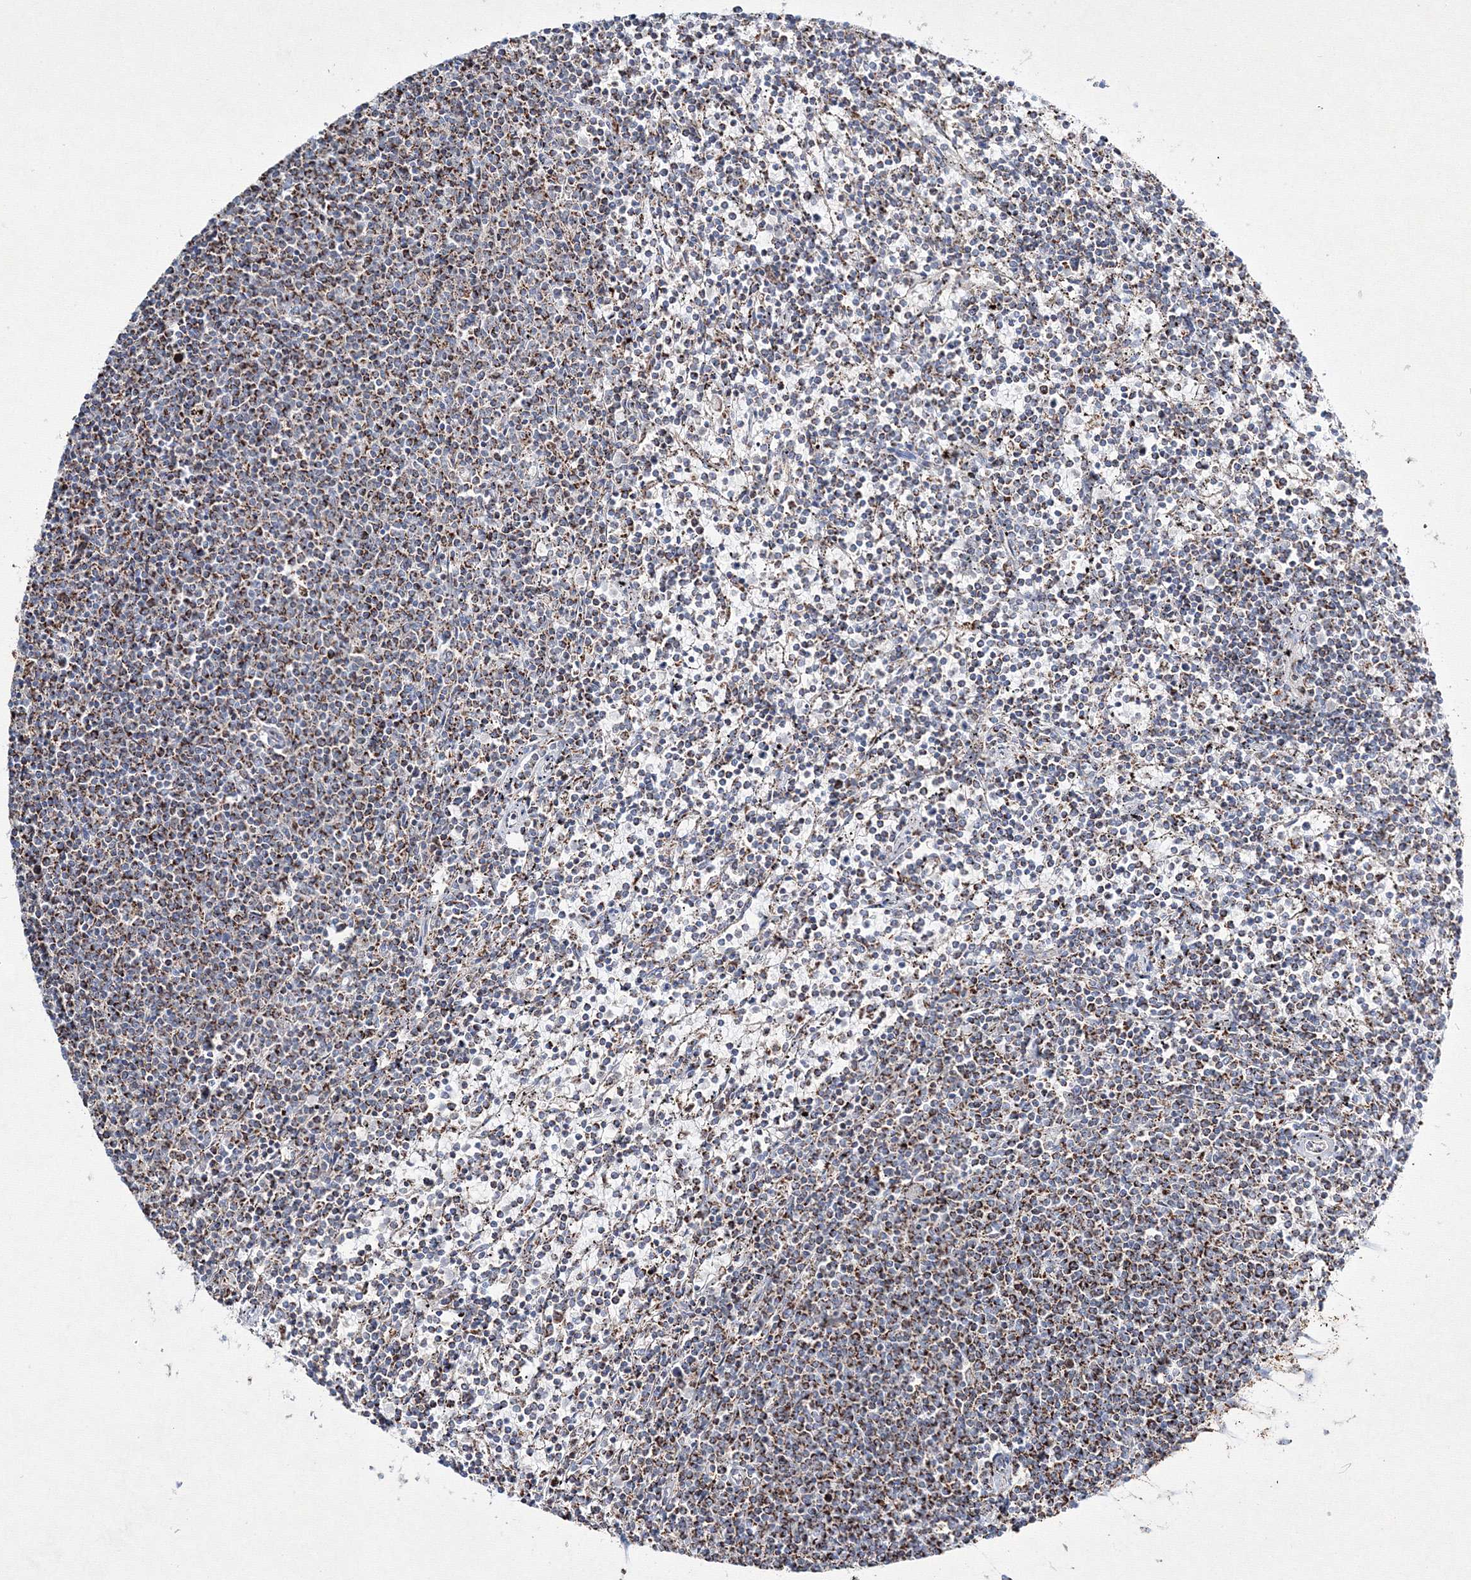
{"staining": {"intensity": "moderate", "quantity": ">75%", "location": "cytoplasmic/membranous"}, "tissue": "lymphoma", "cell_type": "Tumor cells", "image_type": "cancer", "snomed": [{"axis": "morphology", "description": "Malignant lymphoma, non-Hodgkin's type, Low grade"}, {"axis": "topography", "description": "Spleen"}], "caption": "Malignant lymphoma, non-Hodgkin's type (low-grade) tissue exhibits moderate cytoplasmic/membranous staining in about >75% of tumor cells, visualized by immunohistochemistry.", "gene": "IGSF9", "patient": {"sex": "female", "age": 50}}